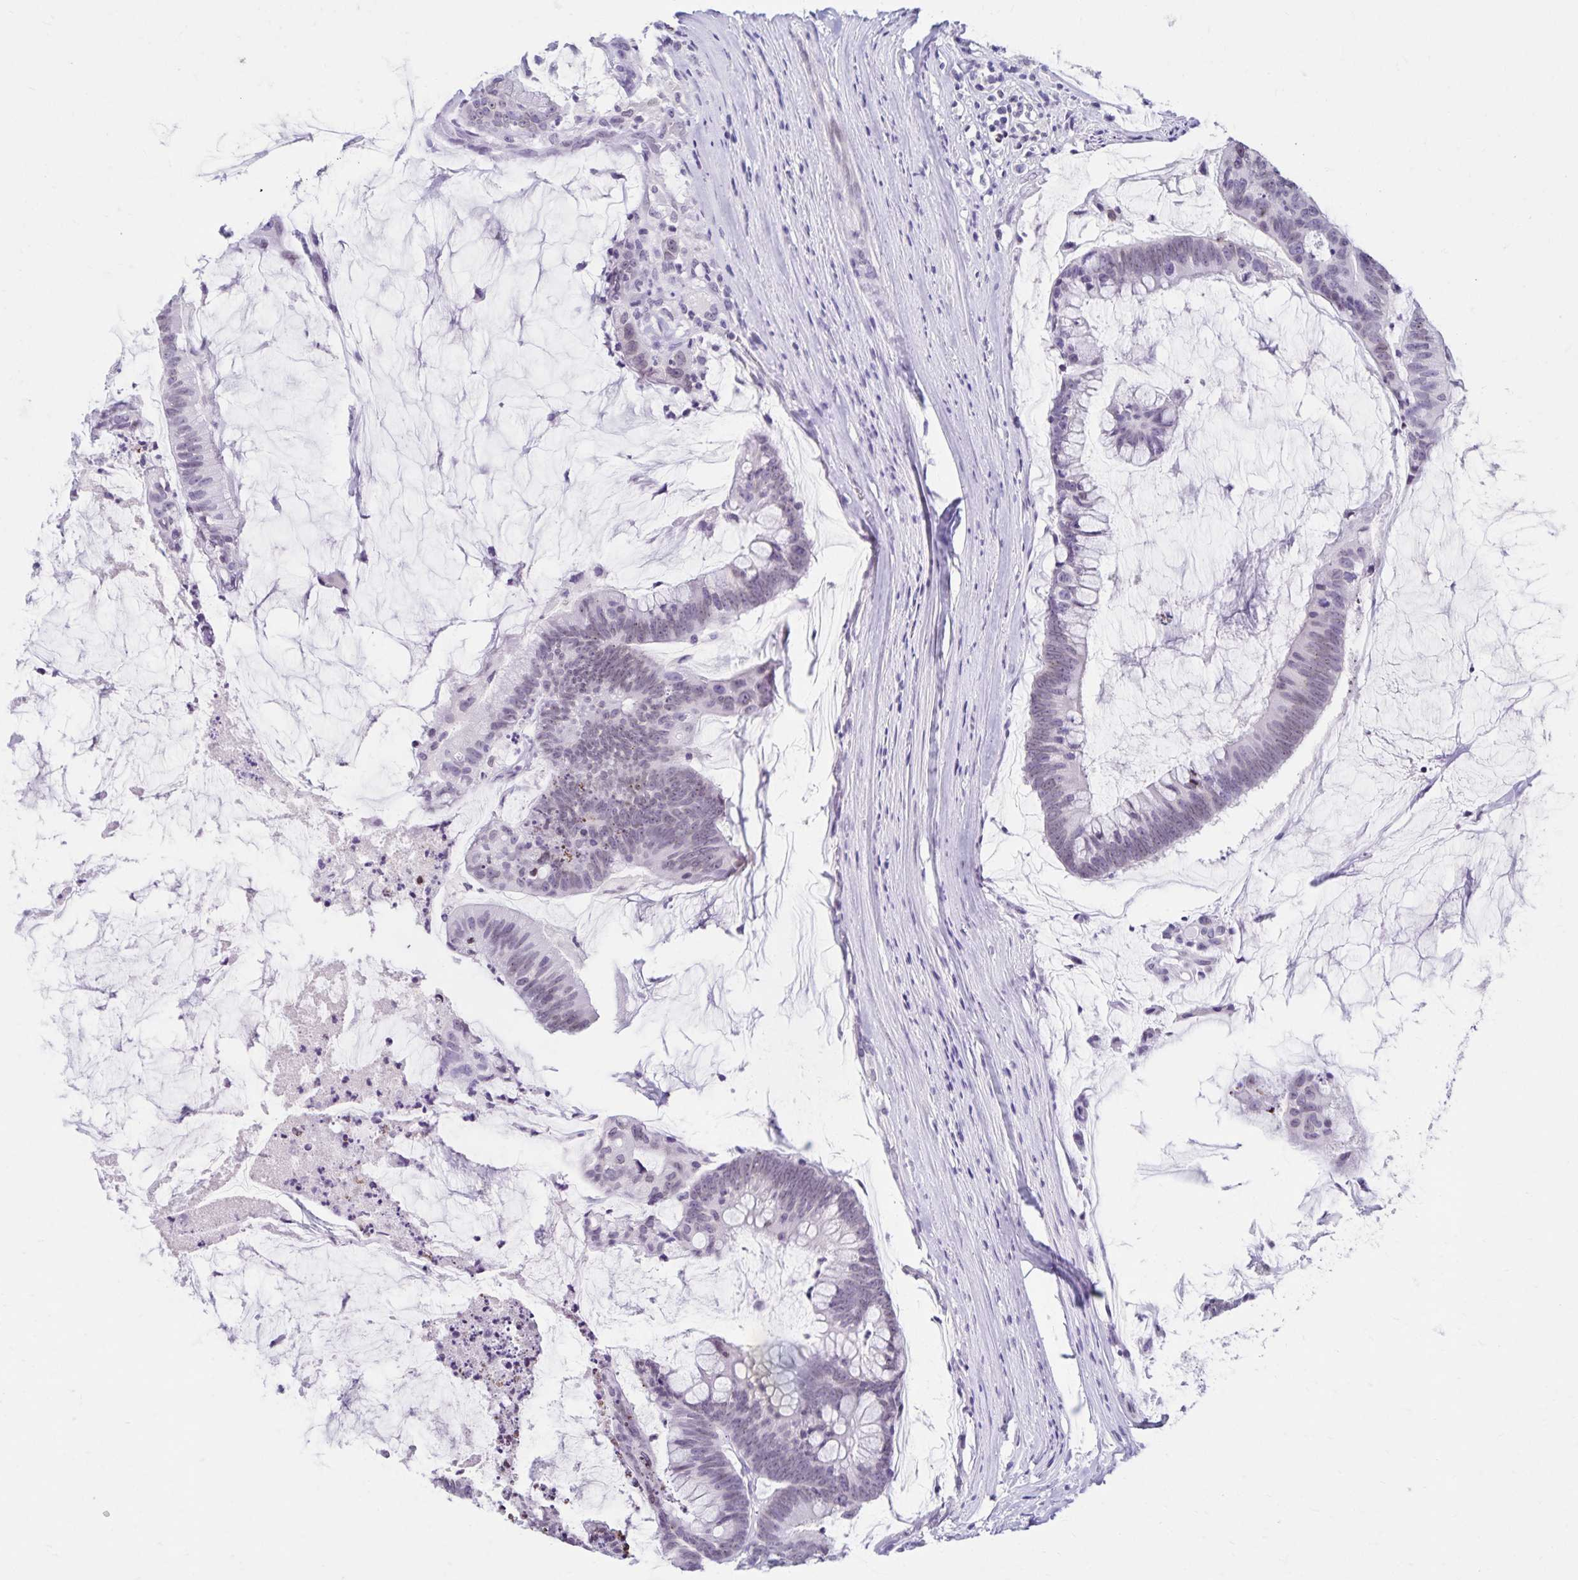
{"staining": {"intensity": "negative", "quantity": "none", "location": "none"}, "tissue": "colorectal cancer", "cell_type": "Tumor cells", "image_type": "cancer", "snomed": [{"axis": "morphology", "description": "Adenocarcinoma, NOS"}, {"axis": "topography", "description": "Colon"}], "caption": "High magnification brightfield microscopy of colorectal cancer stained with DAB (3,3'-diaminobenzidine) (brown) and counterstained with hematoxylin (blue): tumor cells show no significant positivity.", "gene": "FAM166C", "patient": {"sex": "male", "age": 62}}